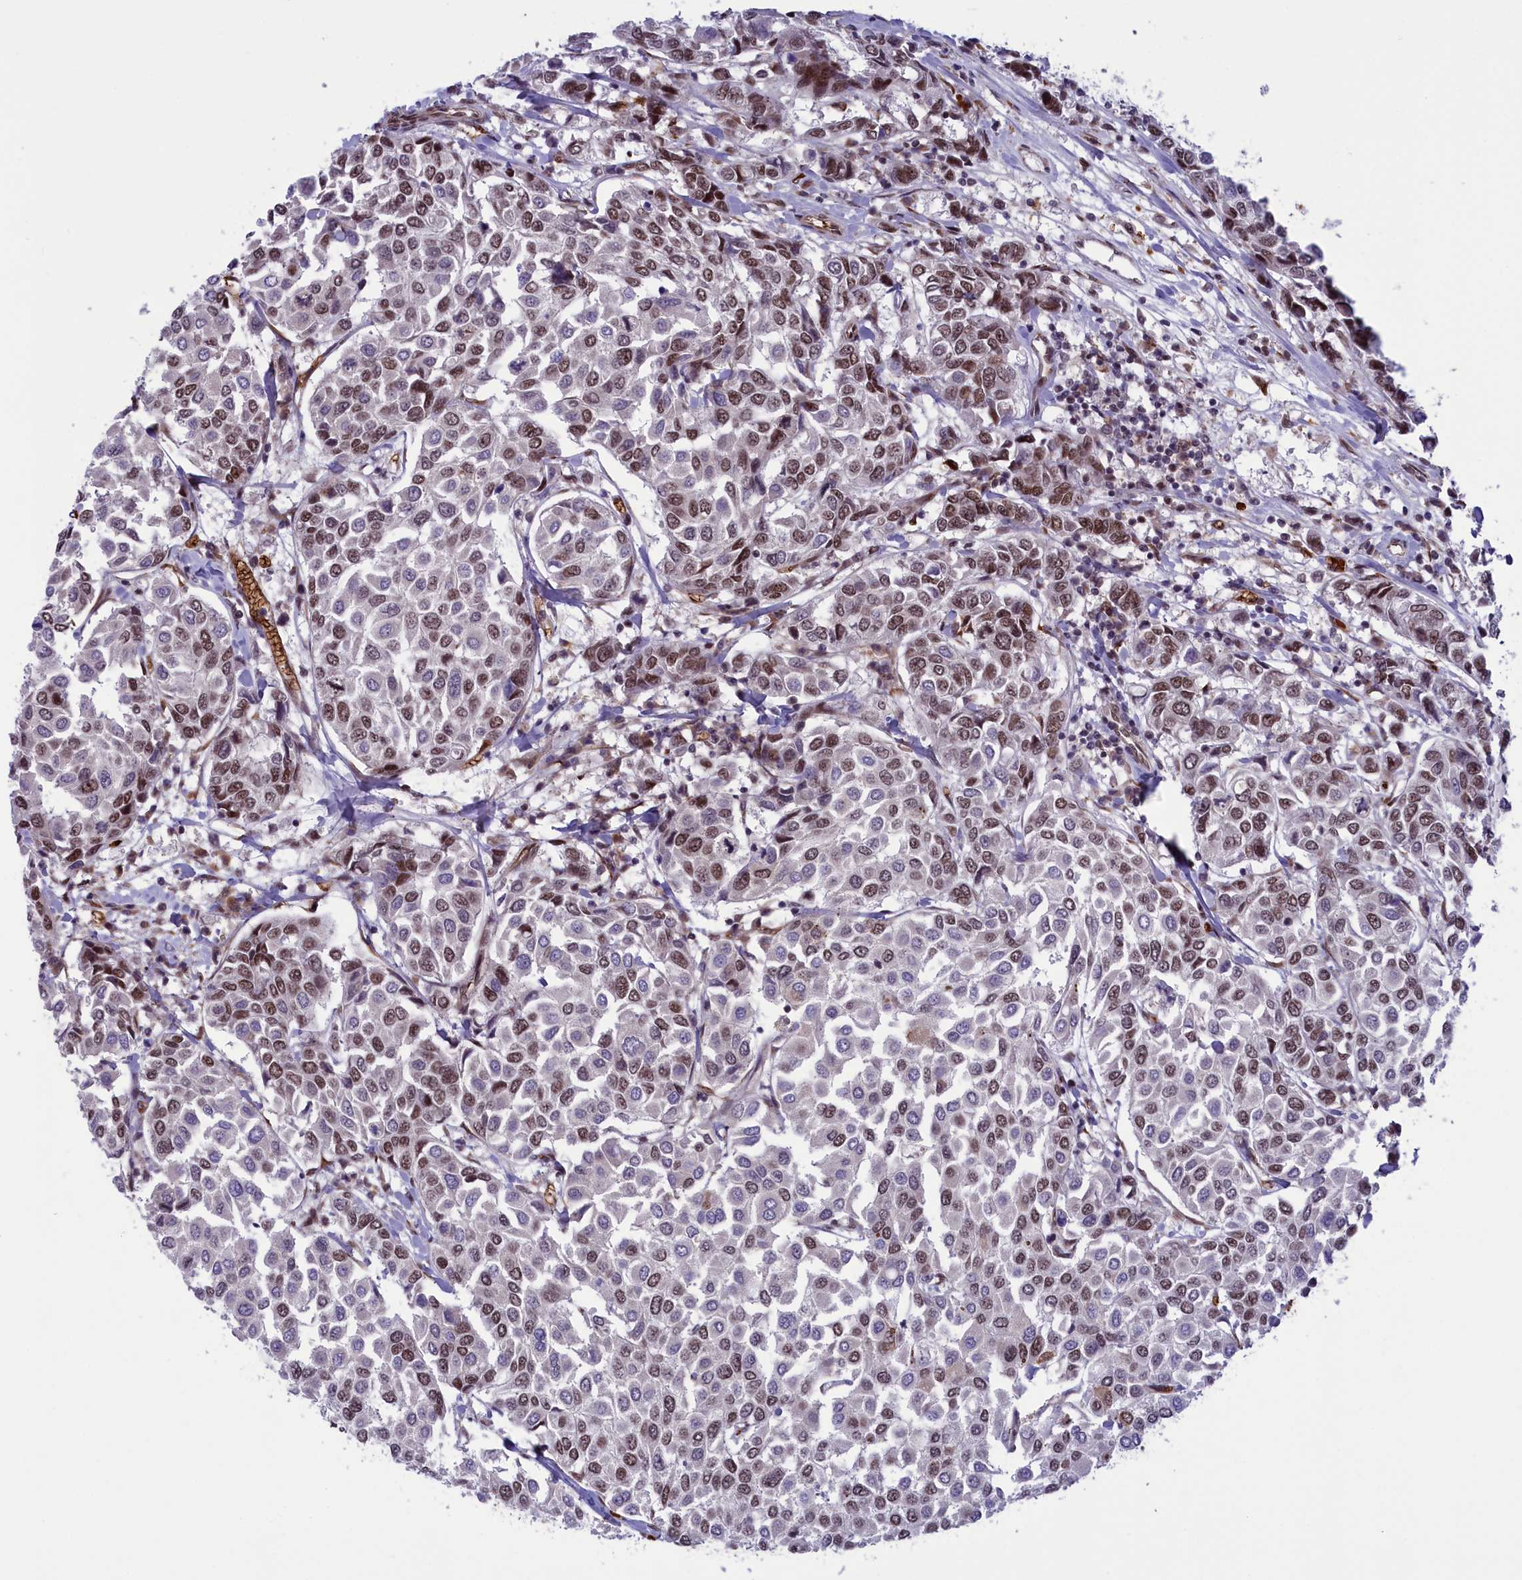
{"staining": {"intensity": "moderate", "quantity": "25%-75%", "location": "nuclear"}, "tissue": "breast cancer", "cell_type": "Tumor cells", "image_type": "cancer", "snomed": [{"axis": "morphology", "description": "Duct carcinoma"}, {"axis": "topography", "description": "Breast"}], "caption": "Moderate nuclear expression is identified in approximately 25%-75% of tumor cells in breast cancer (infiltrating ductal carcinoma).", "gene": "MPHOSPH8", "patient": {"sex": "female", "age": 55}}